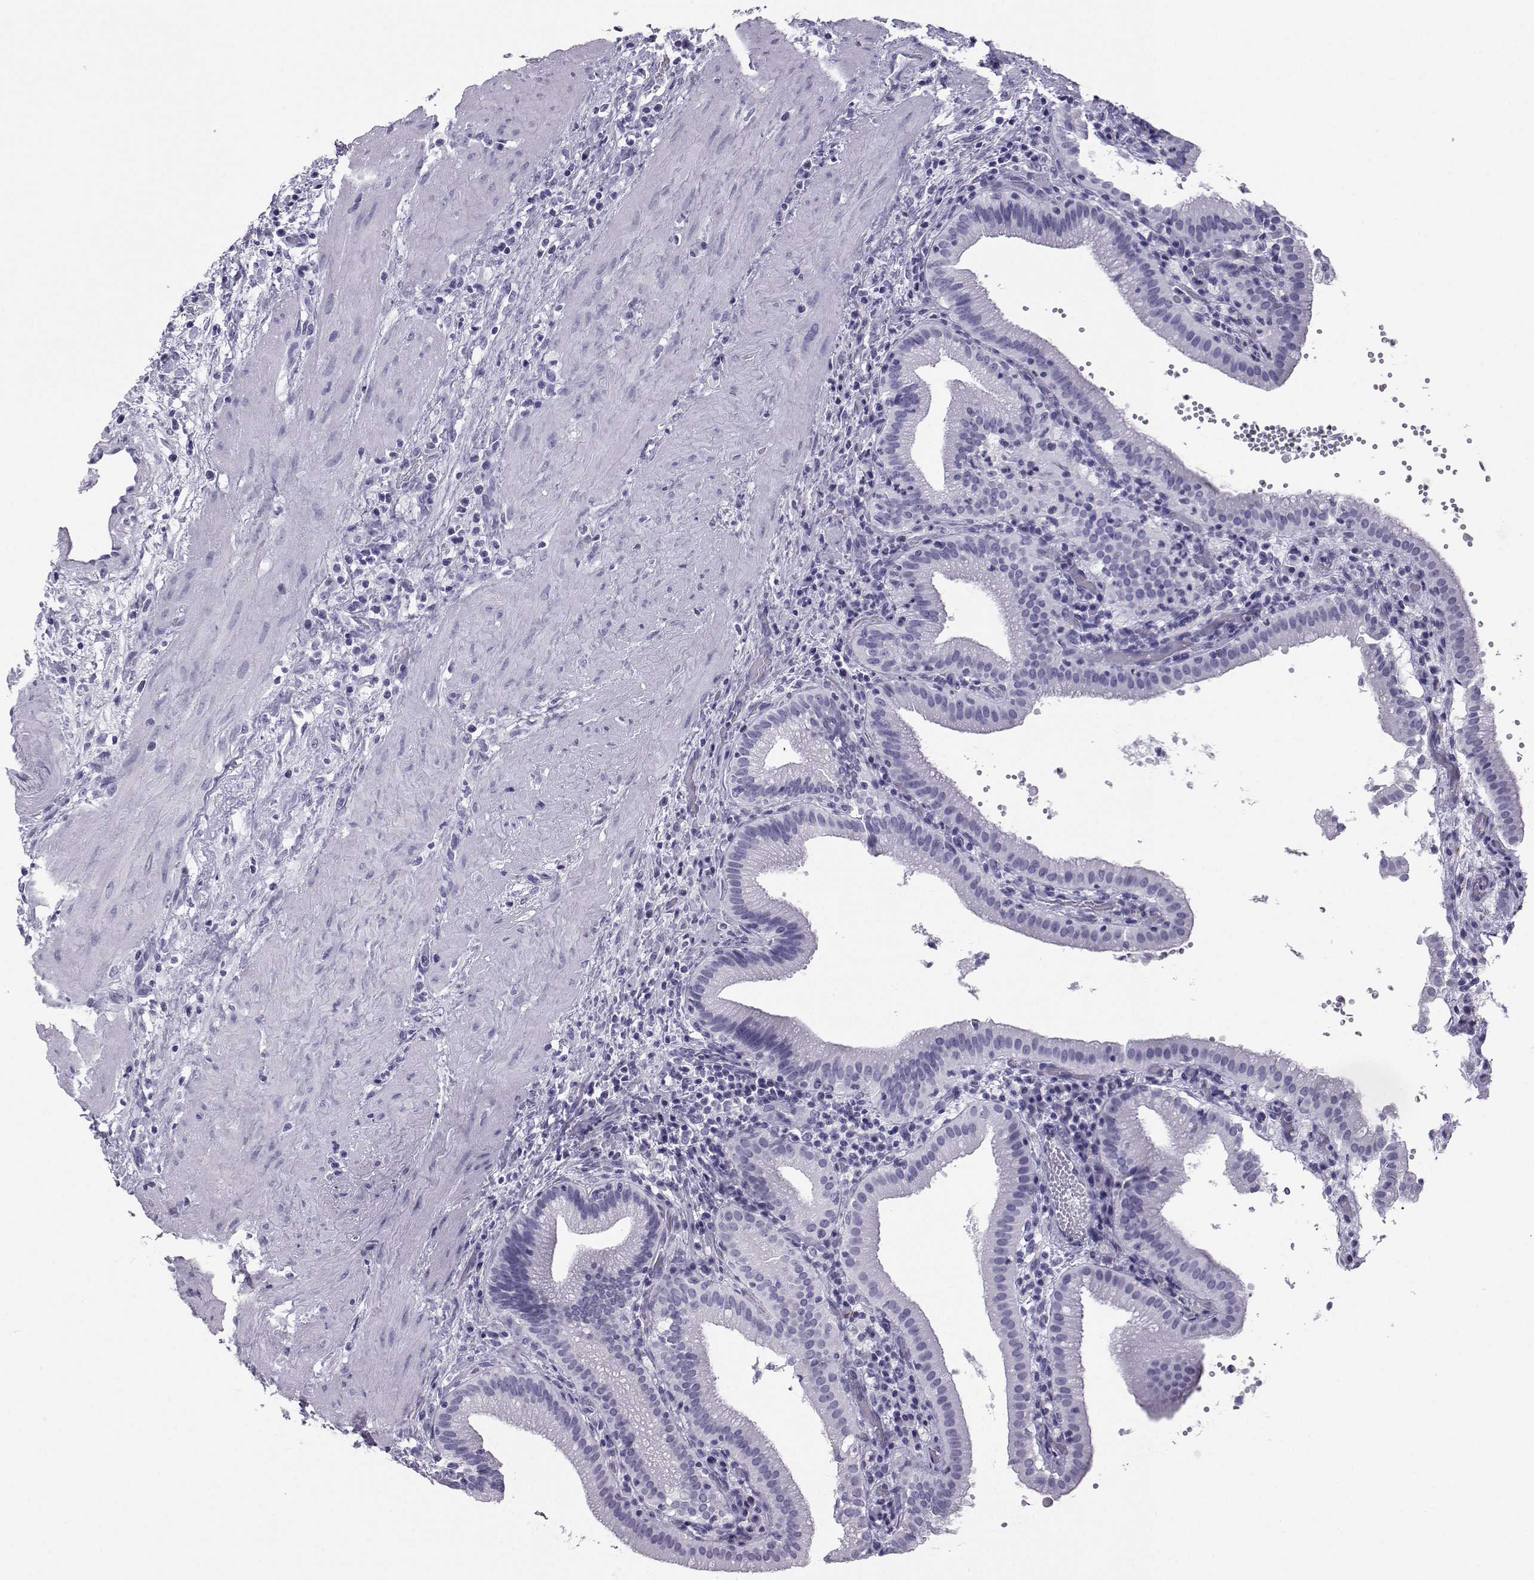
{"staining": {"intensity": "negative", "quantity": "none", "location": "none"}, "tissue": "gallbladder", "cell_type": "Glandular cells", "image_type": "normal", "snomed": [{"axis": "morphology", "description": "Normal tissue, NOS"}, {"axis": "topography", "description": "Gallbladder"}], "caption": "Immunohistochemistry photomicrograph of unremarkable gallbladder: gallbladder stained with DAB (3,3'-diaminobenzidine) reveals no significant protein expression in glandular cells. (DAB IHC visualized using brightfield microscopy, high magnification).", "gene": "SST", "patient": {"sex": "male", "age": 42}}